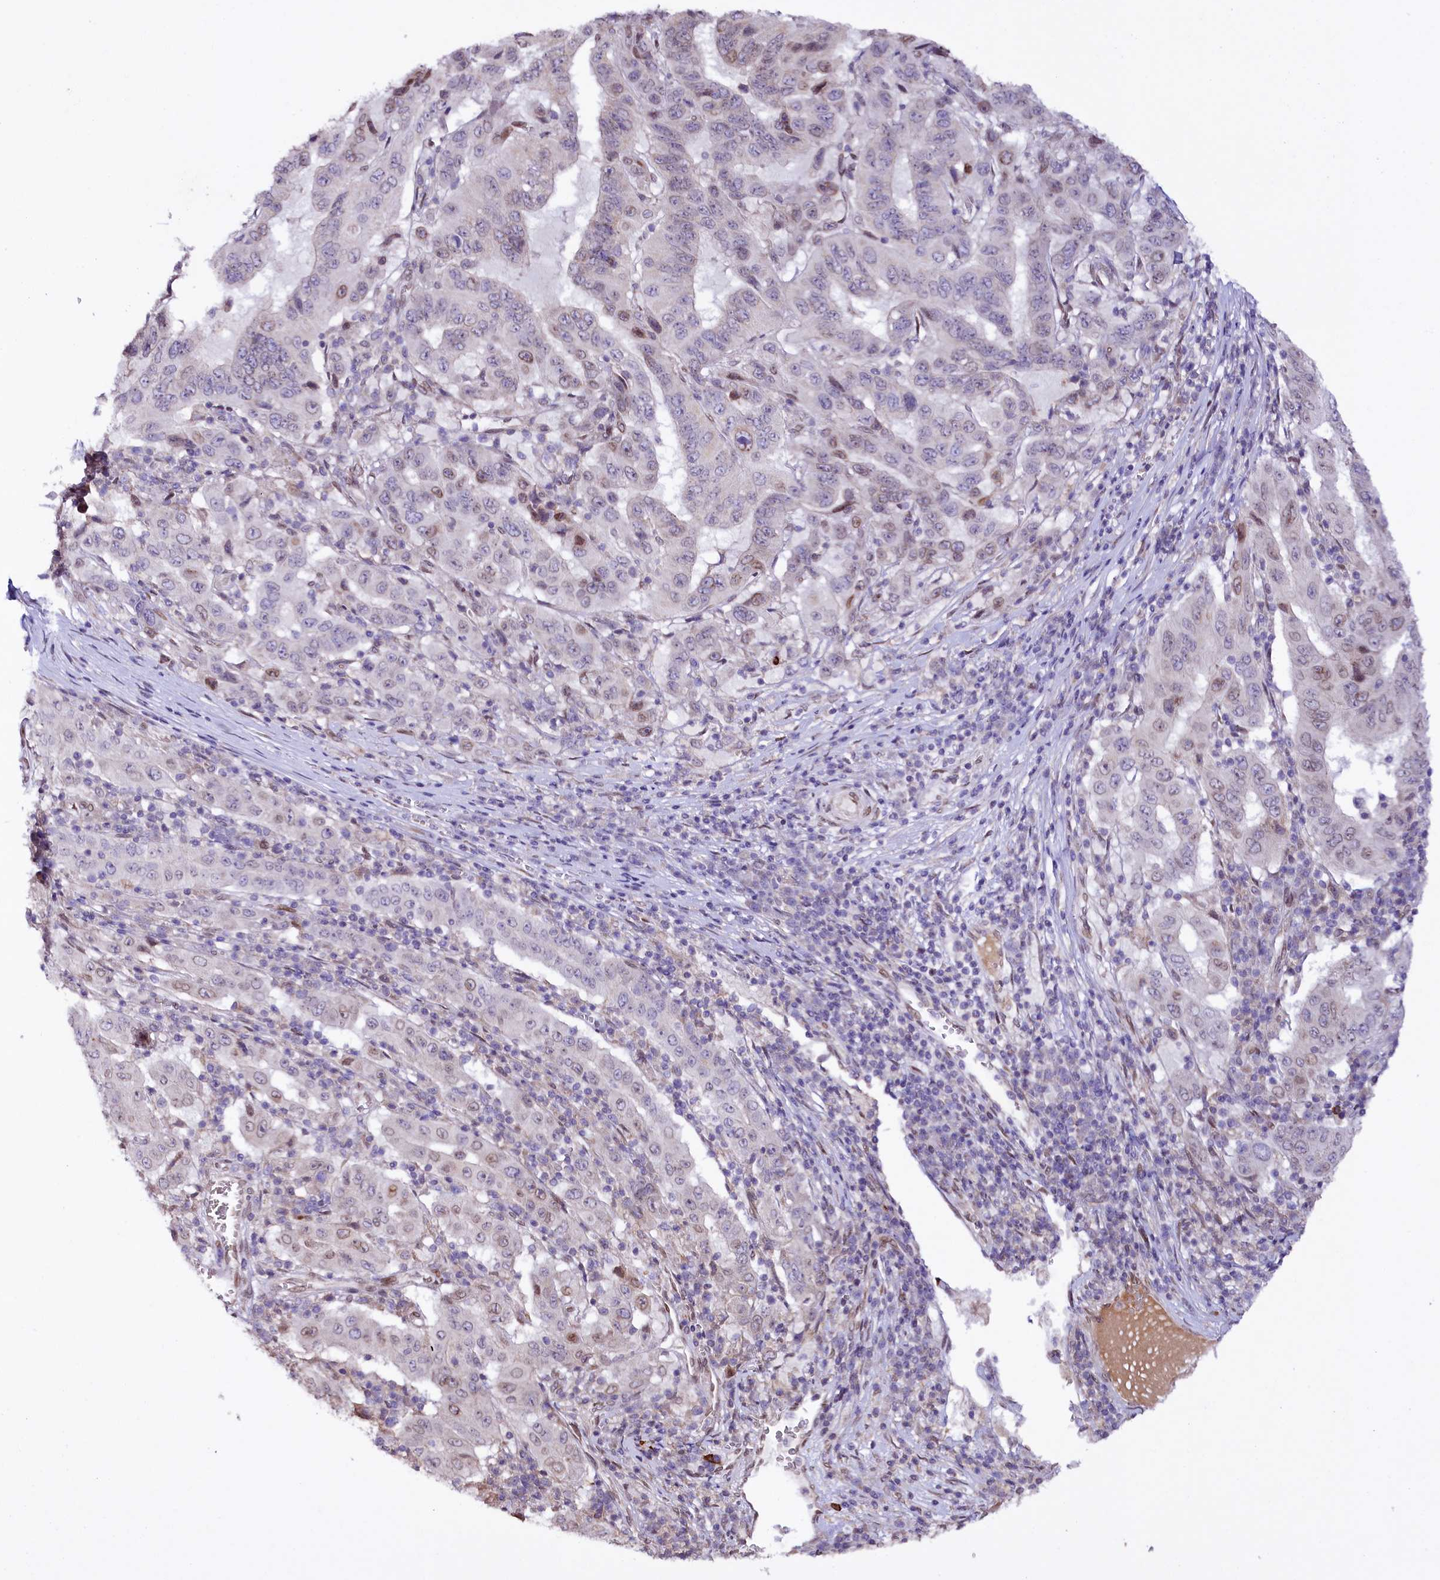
{"staining": {"intensity": "weak", "quantity": "<25%", "location": "nuclear"}, "tissue": "pancreatic cancer", "cell_type": "Tumor cells", "image_type": "cancer", "snomed": [{"axis": "morphology", "description": "Adenocarcinoma, NOS"}, {"axis": "topography", "description": "Pancreas"}], "caption": "Immunohistochemistry of human pancreatic cancer reveals no positivity in tumor cells.", "gene": "ZNF226", "patient": {"sex": "male", "age": 63}}